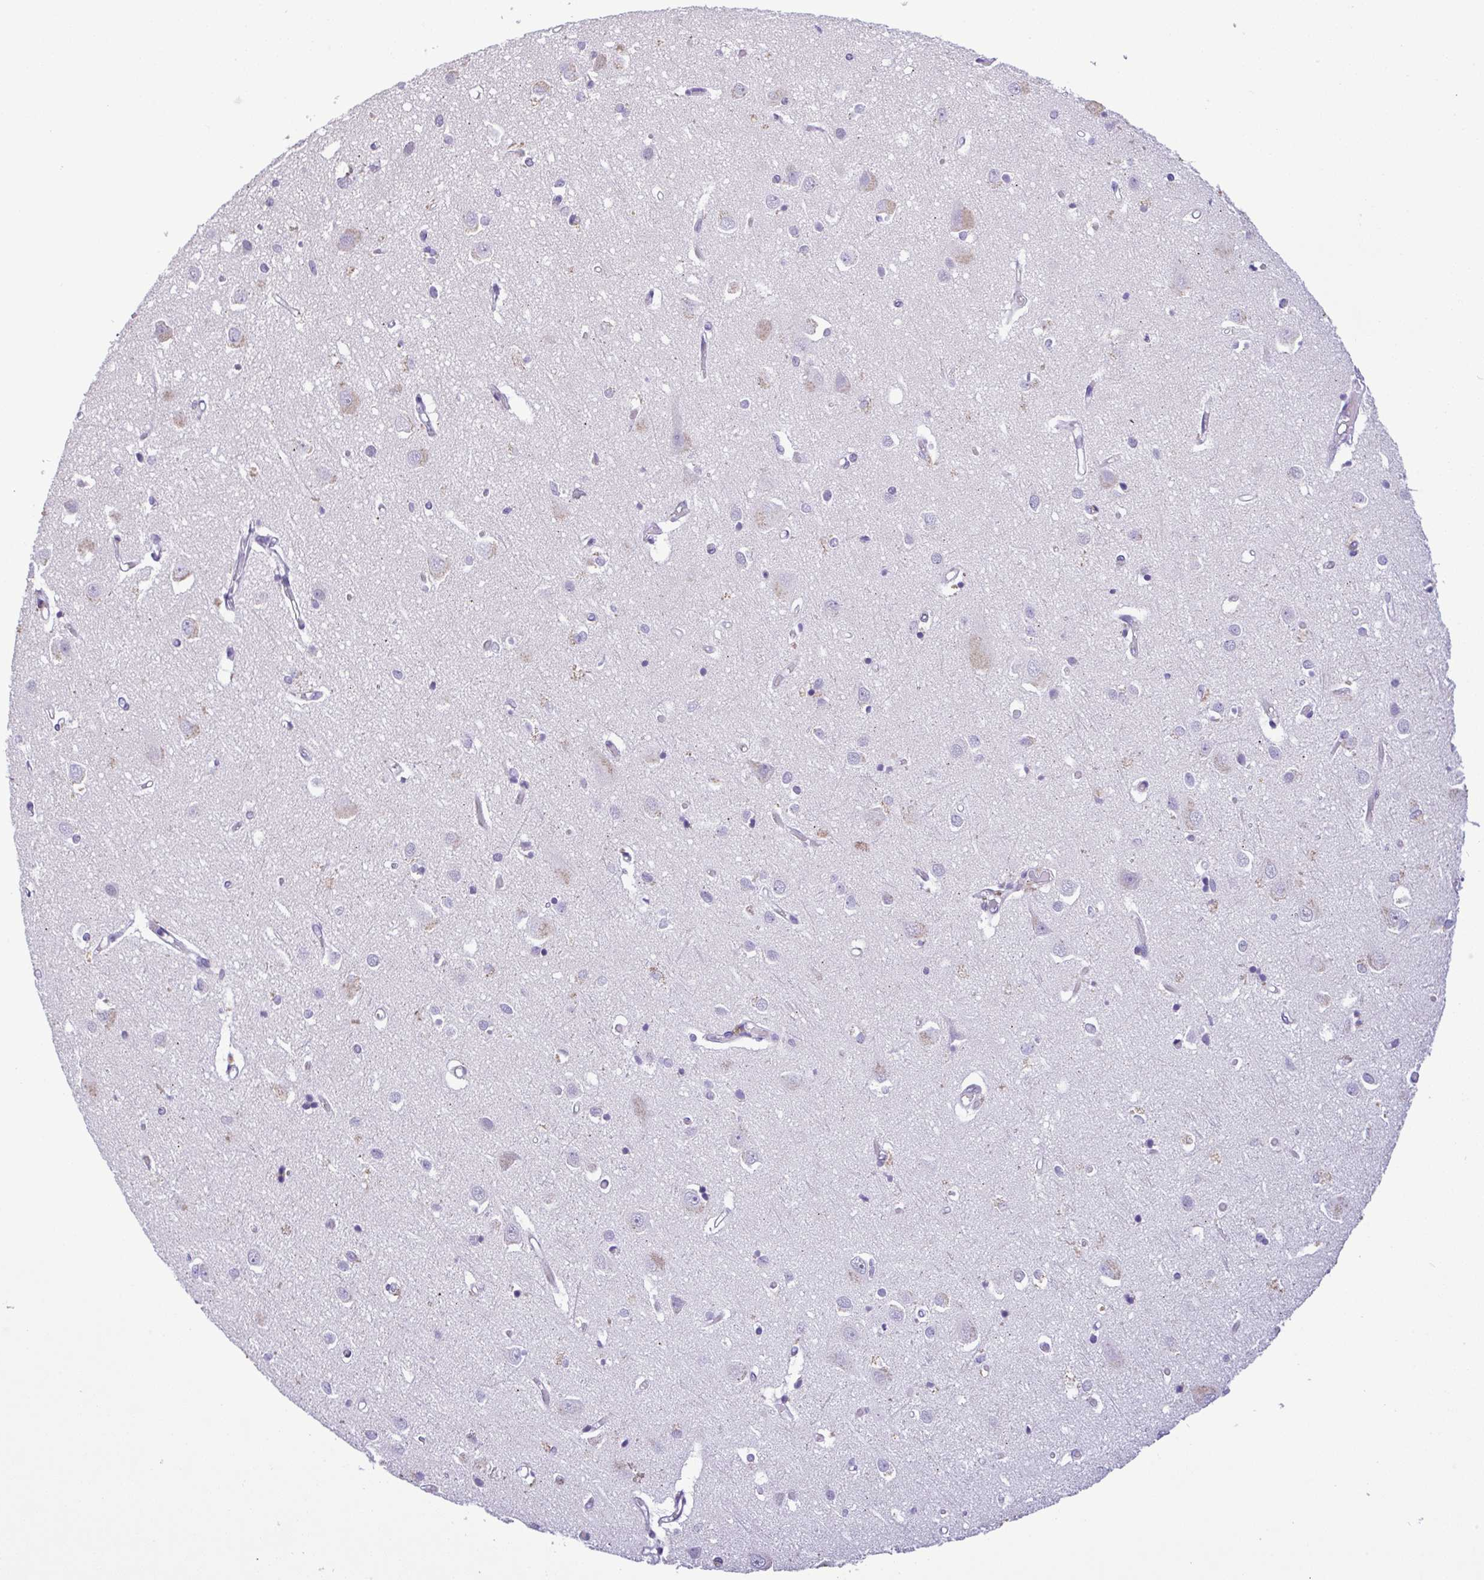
{"staining": {"intensity": "negative", "quantity": "none", "location": "none"}, "tissue": "cerebral cortex", "cell_type": "Endothelial cells", "image_type": "normal", "snomed": [{"axis": "morphology", "description": "Normal tissue, NOS"}, {"axis": "topography", "description": "Cerebral cortex"}], "caption": "IHC of normal cerebral cortex exhibits no positivity in endothelial cells.", "gene": "YBX2", "patient": {"sex": "male", "age": 70}}